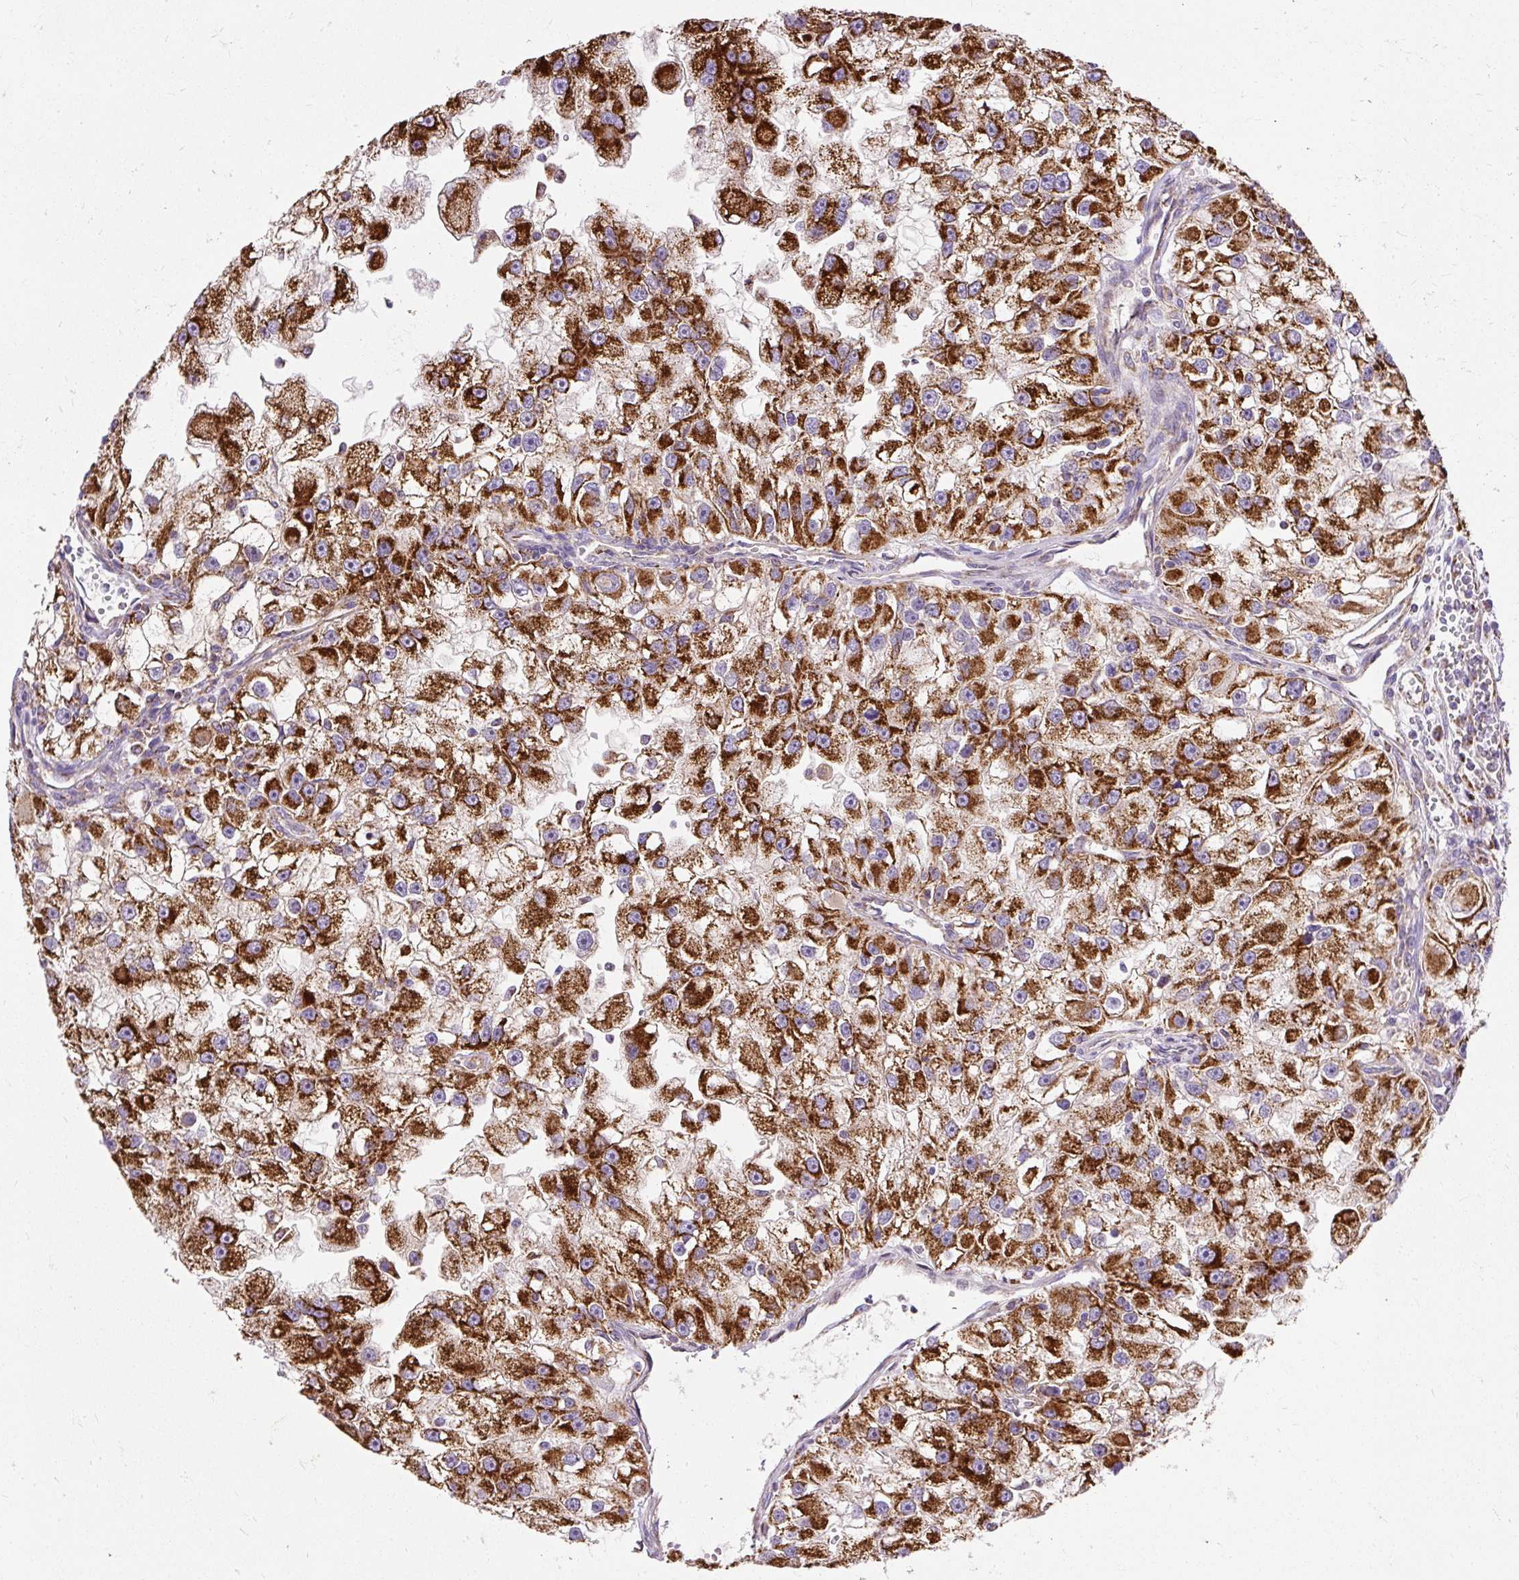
{"staining": {"intensity": "strong", "quantity": ">75%", "location": "cytoplasmic/membranous"}, "tissue": "renal cancer", "cell_type": "Tumor cells", "image_type": "cancer", "snomed": [{"axis": "morphology", "description": "Adenocarcinoma, NOS"}, {"axis": "topography", "description": "Kidney"}], "caption": "Renal adenocarcinoma stained with immunohistochemistry (IHC) displays strong cytoplasmic/membranous staining in approximately >75% of tumor cells.", "gene": "CEP290", "patient": {"sex": "male", "age": 63}}